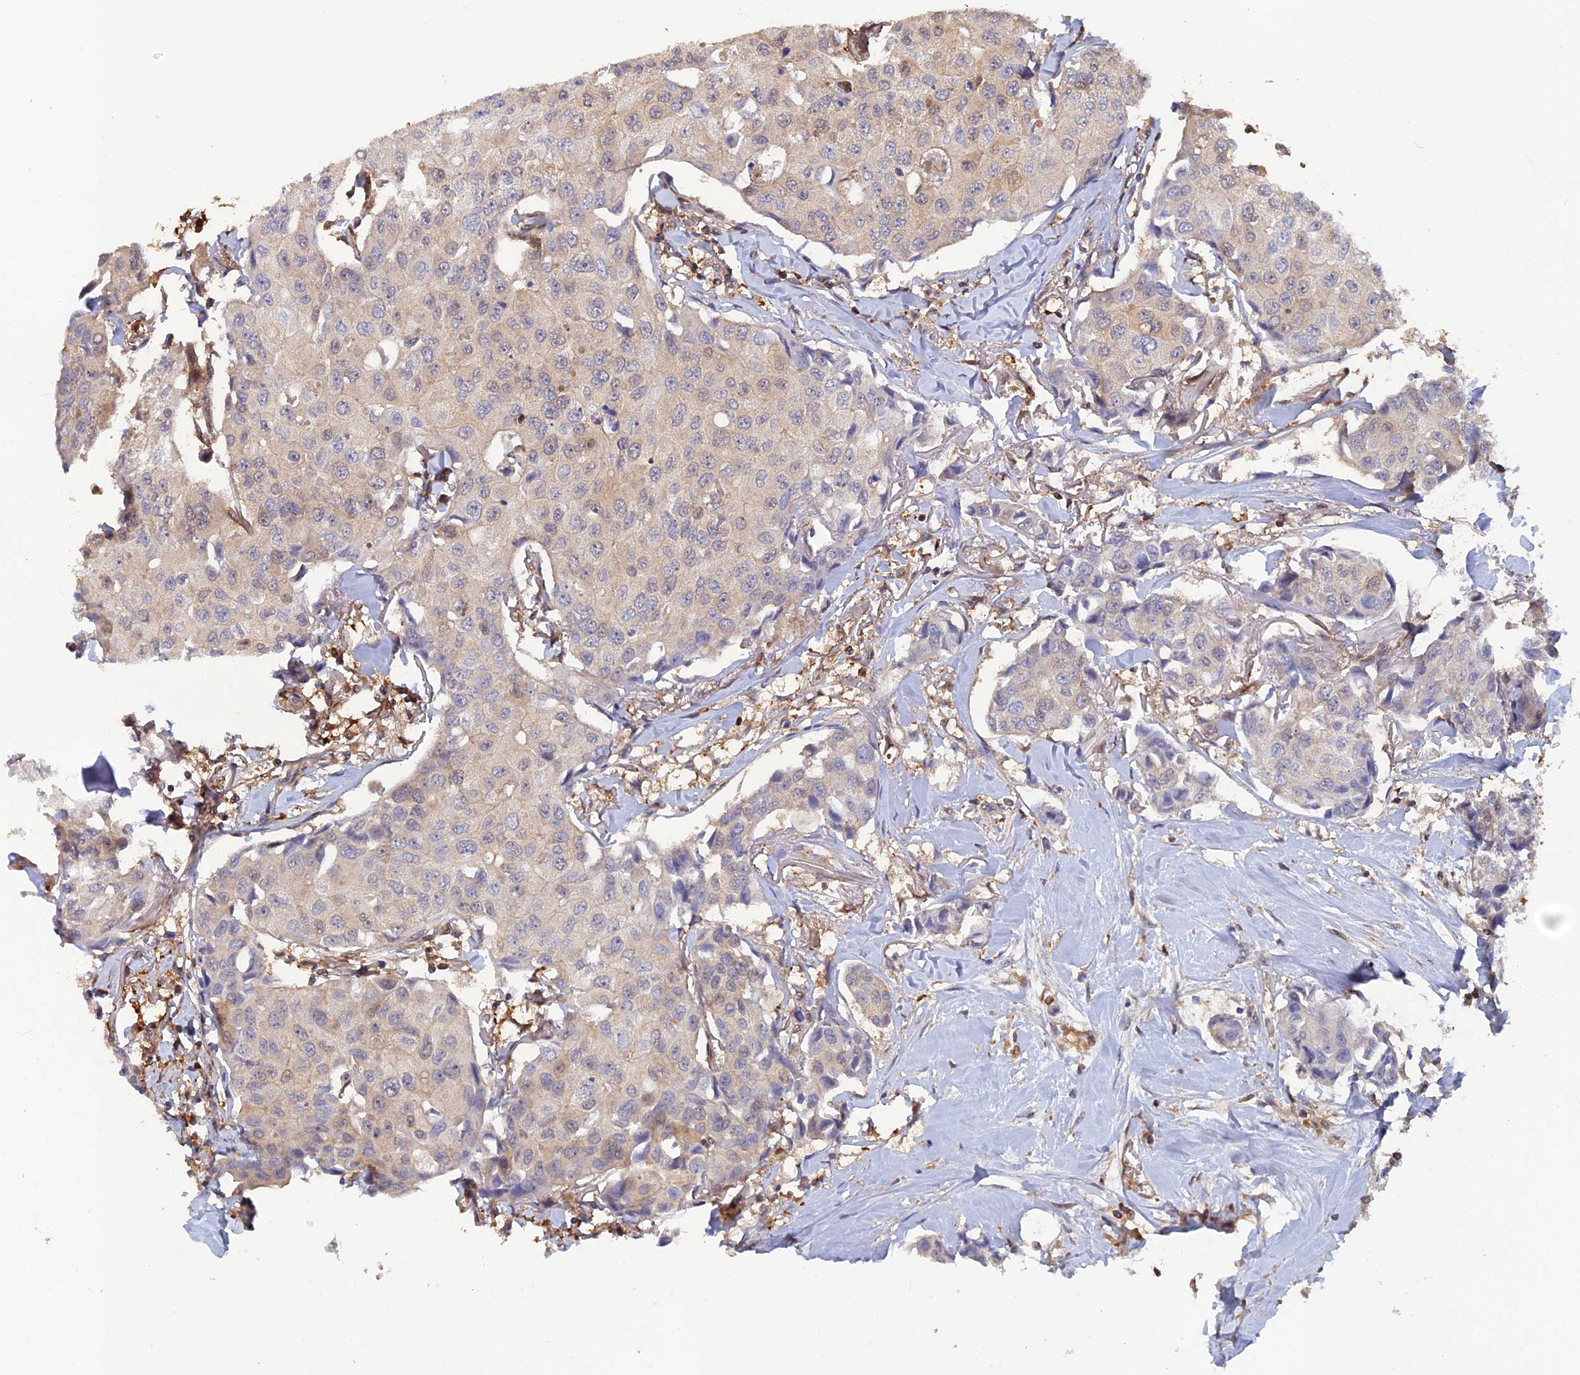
{"staining": {"intensity": "weak", "quantity": "<25%", "location": "cytoplasmic/membranous"}, "tissue": "breast cancer", "cell_type": "Tumor cells", "image_type": "cancer", "snomed": [{"axis": "morphology", "description": "Duct carcinoma"}, {"axis": "topography", "description": "Breast"}], "caption": "This is an immunohistochemistry histopathology image of breast cancer (infiltrating ductal carcinoma). There is no expression in tumor cells.", "gene": "BLVRA", "patient": {"sex": "female", "age": 80}}